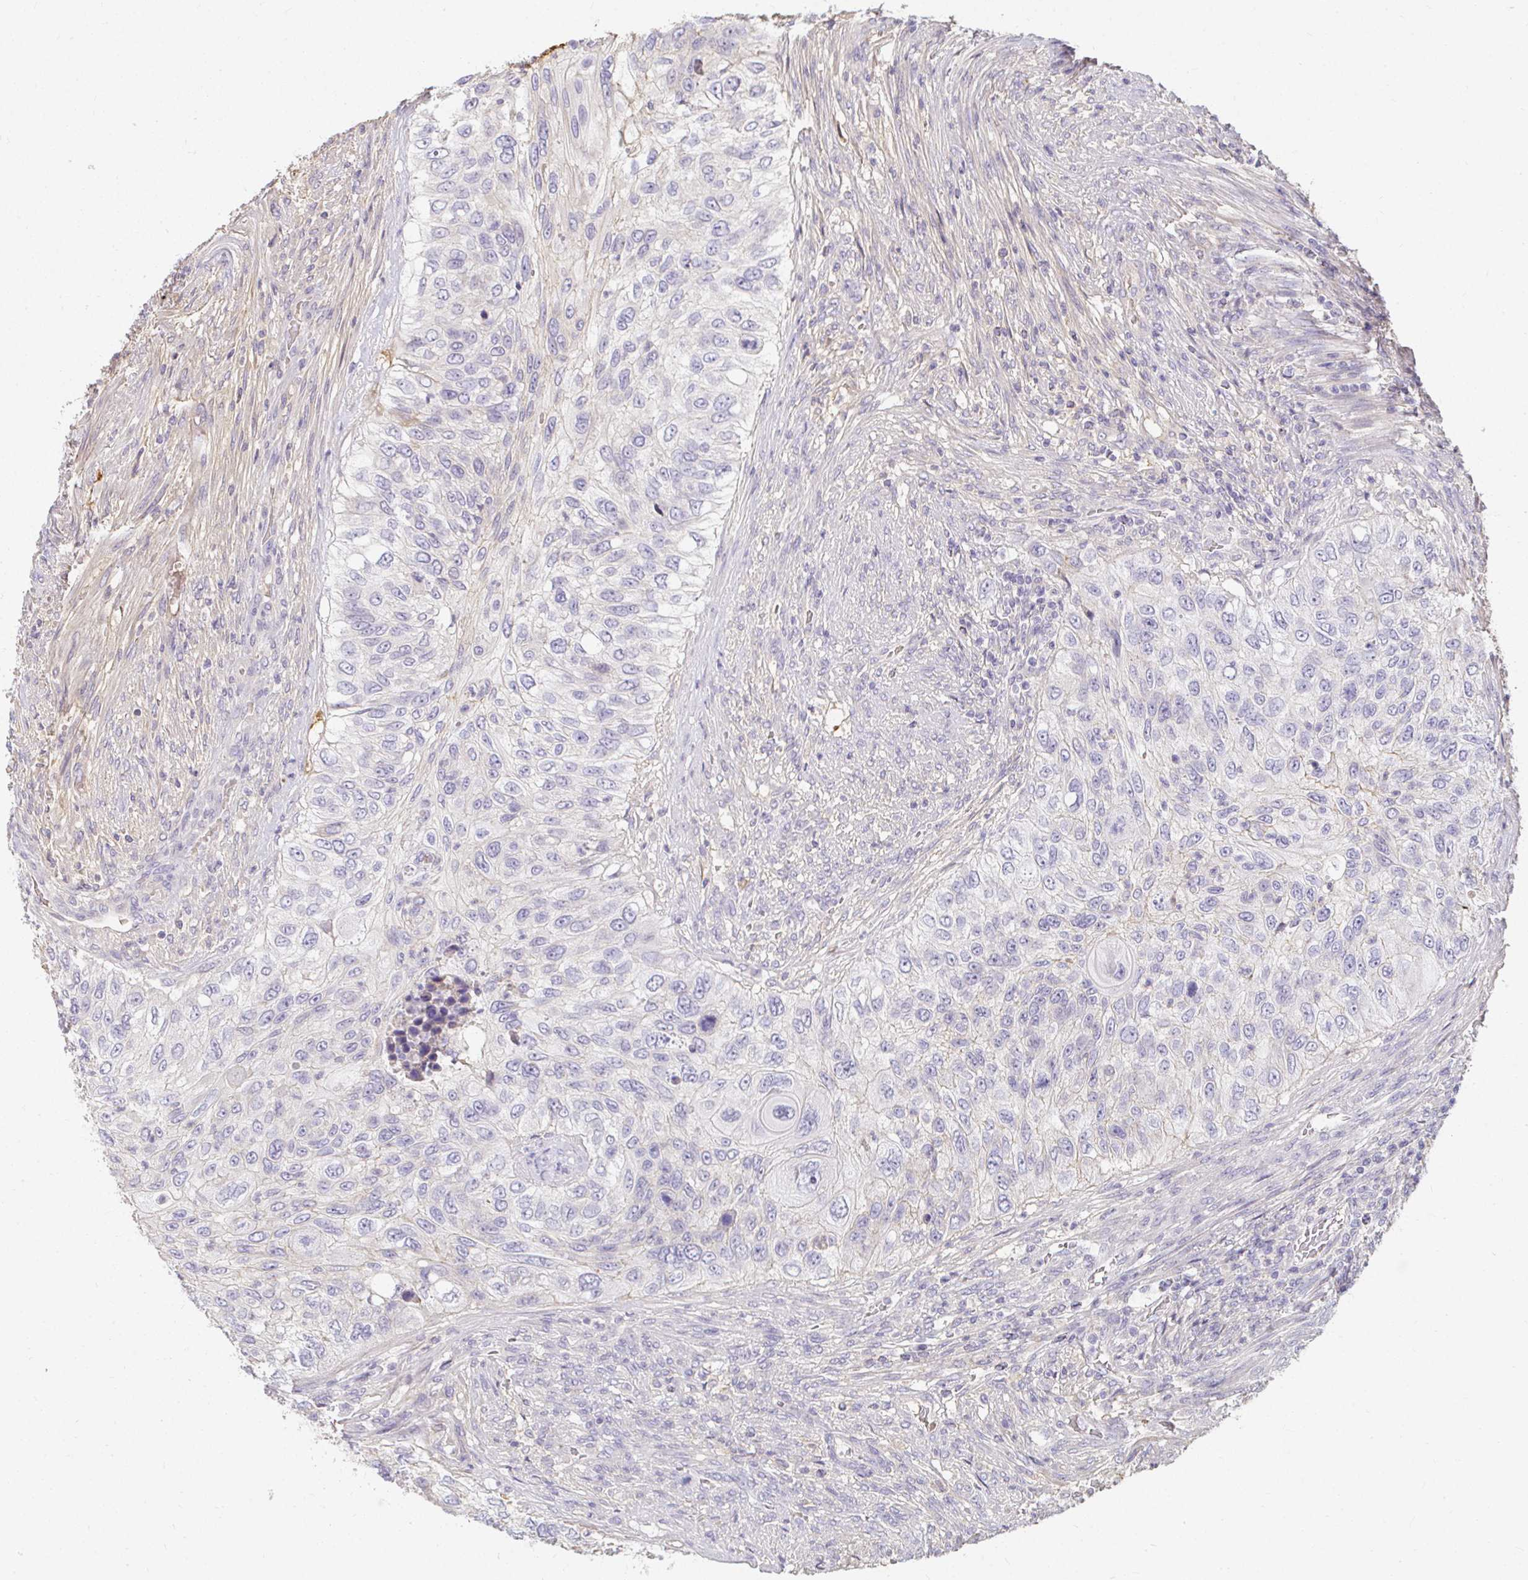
{"staining": {"intensity": "negative", "quantity": "none", "location": "none"}, "tissue": "urothelial cancer", "cell_type": "Tumor cells", "image_type": "cancer", "snomed": [{"axis": "morphology", "description": "Urothelial carcinoma, High grade"}, {"axis": "topography", "description": "Urinary bladder"}], "caption": "Image shows no protein expression in tumor cells of urothelial cancer tissue.", "gene": "LOXL4", "patient": {"sex": "female", "age": 60}}